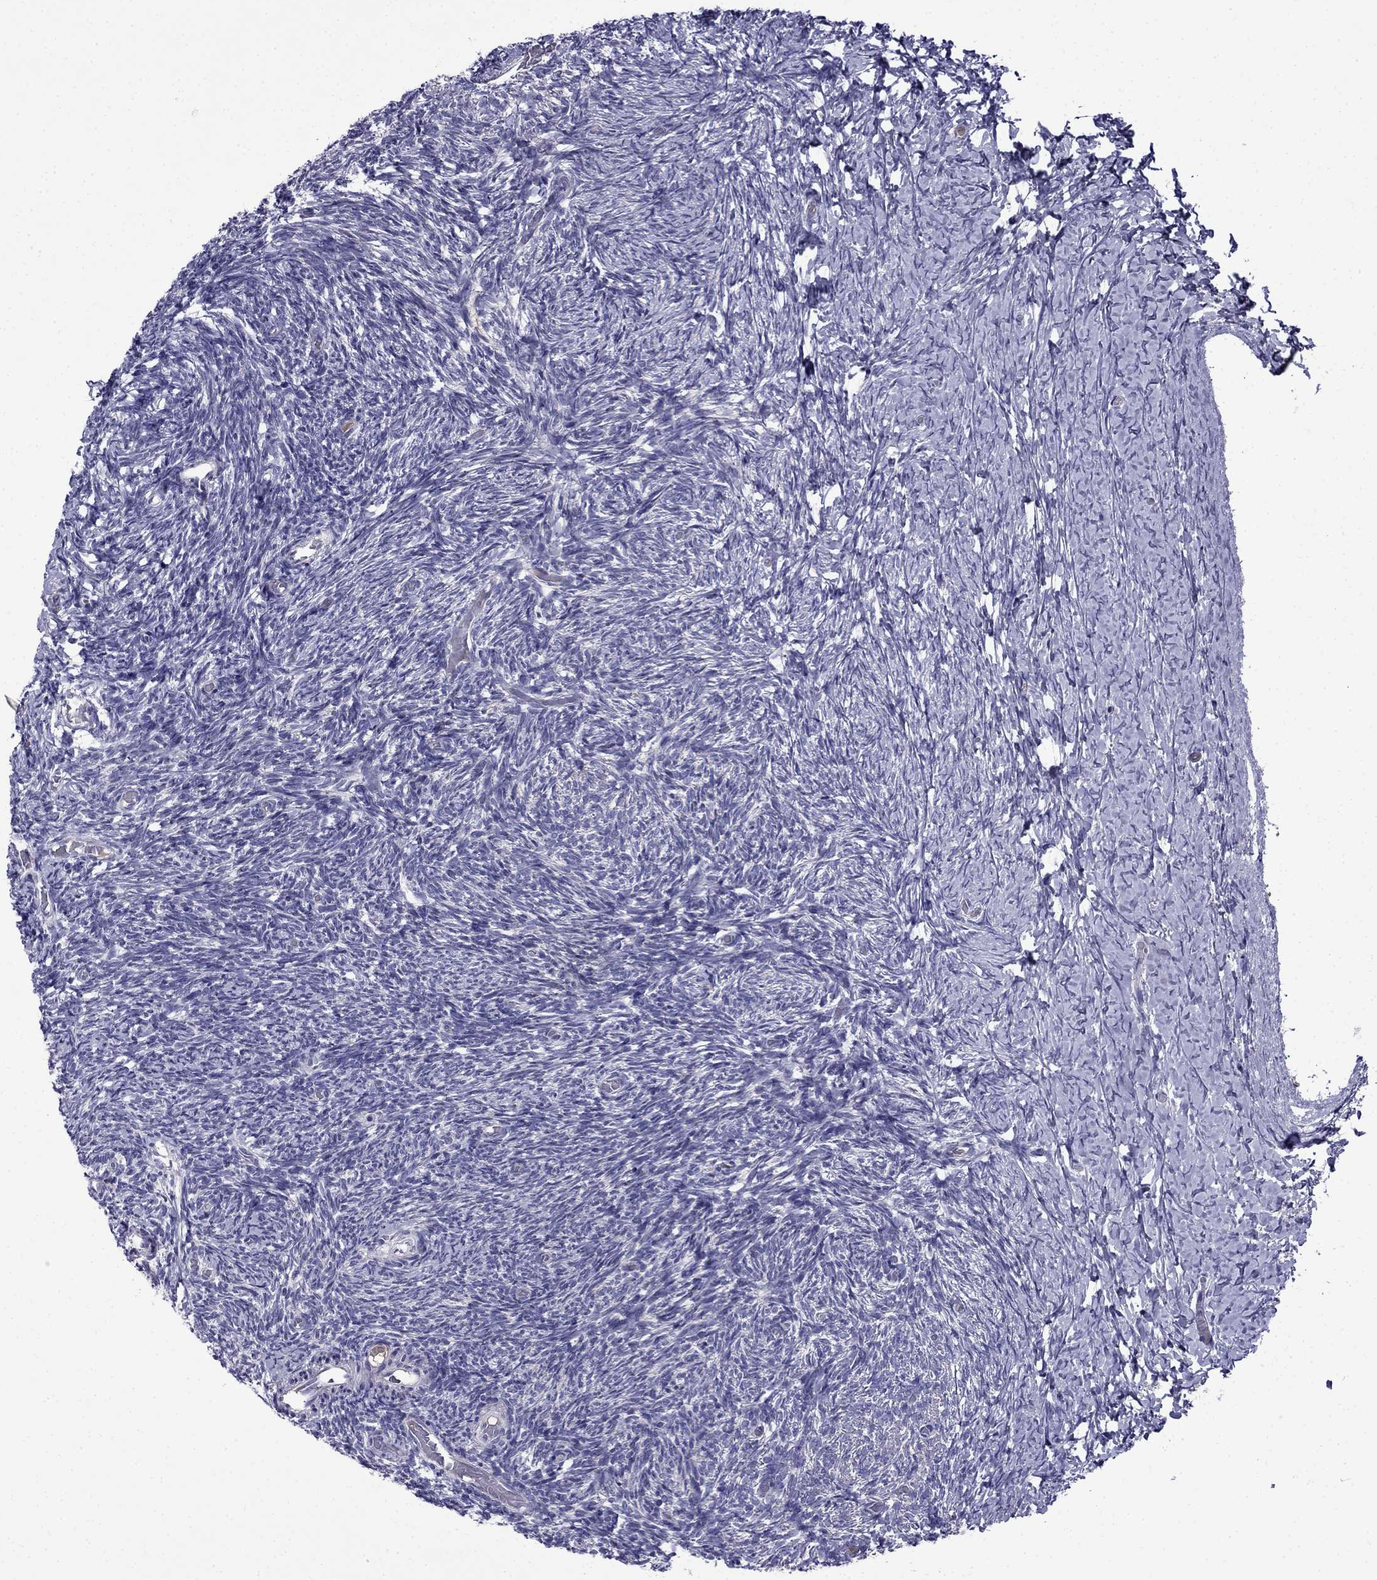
{"staining": {"intensity": "negative", "quantity": "none", "location": "none"}, "tissue": "ovary", "cell_type": "Follicle cells", "image_type": "normal", "snomed": [{"axis": "morphology", "description": "Normal tissue, NOS"}, {"axis": "topography", "description": "Ovary"}], "caption": "IHC of benign ovary demonstrates no expression in follicle cells. (DAB (3,3'-diaminobenzidine) IHC visualized using brightfield microscopy, high magnification).", "gene": "PI16", "patient": {"sex": "female", "age": 39}}